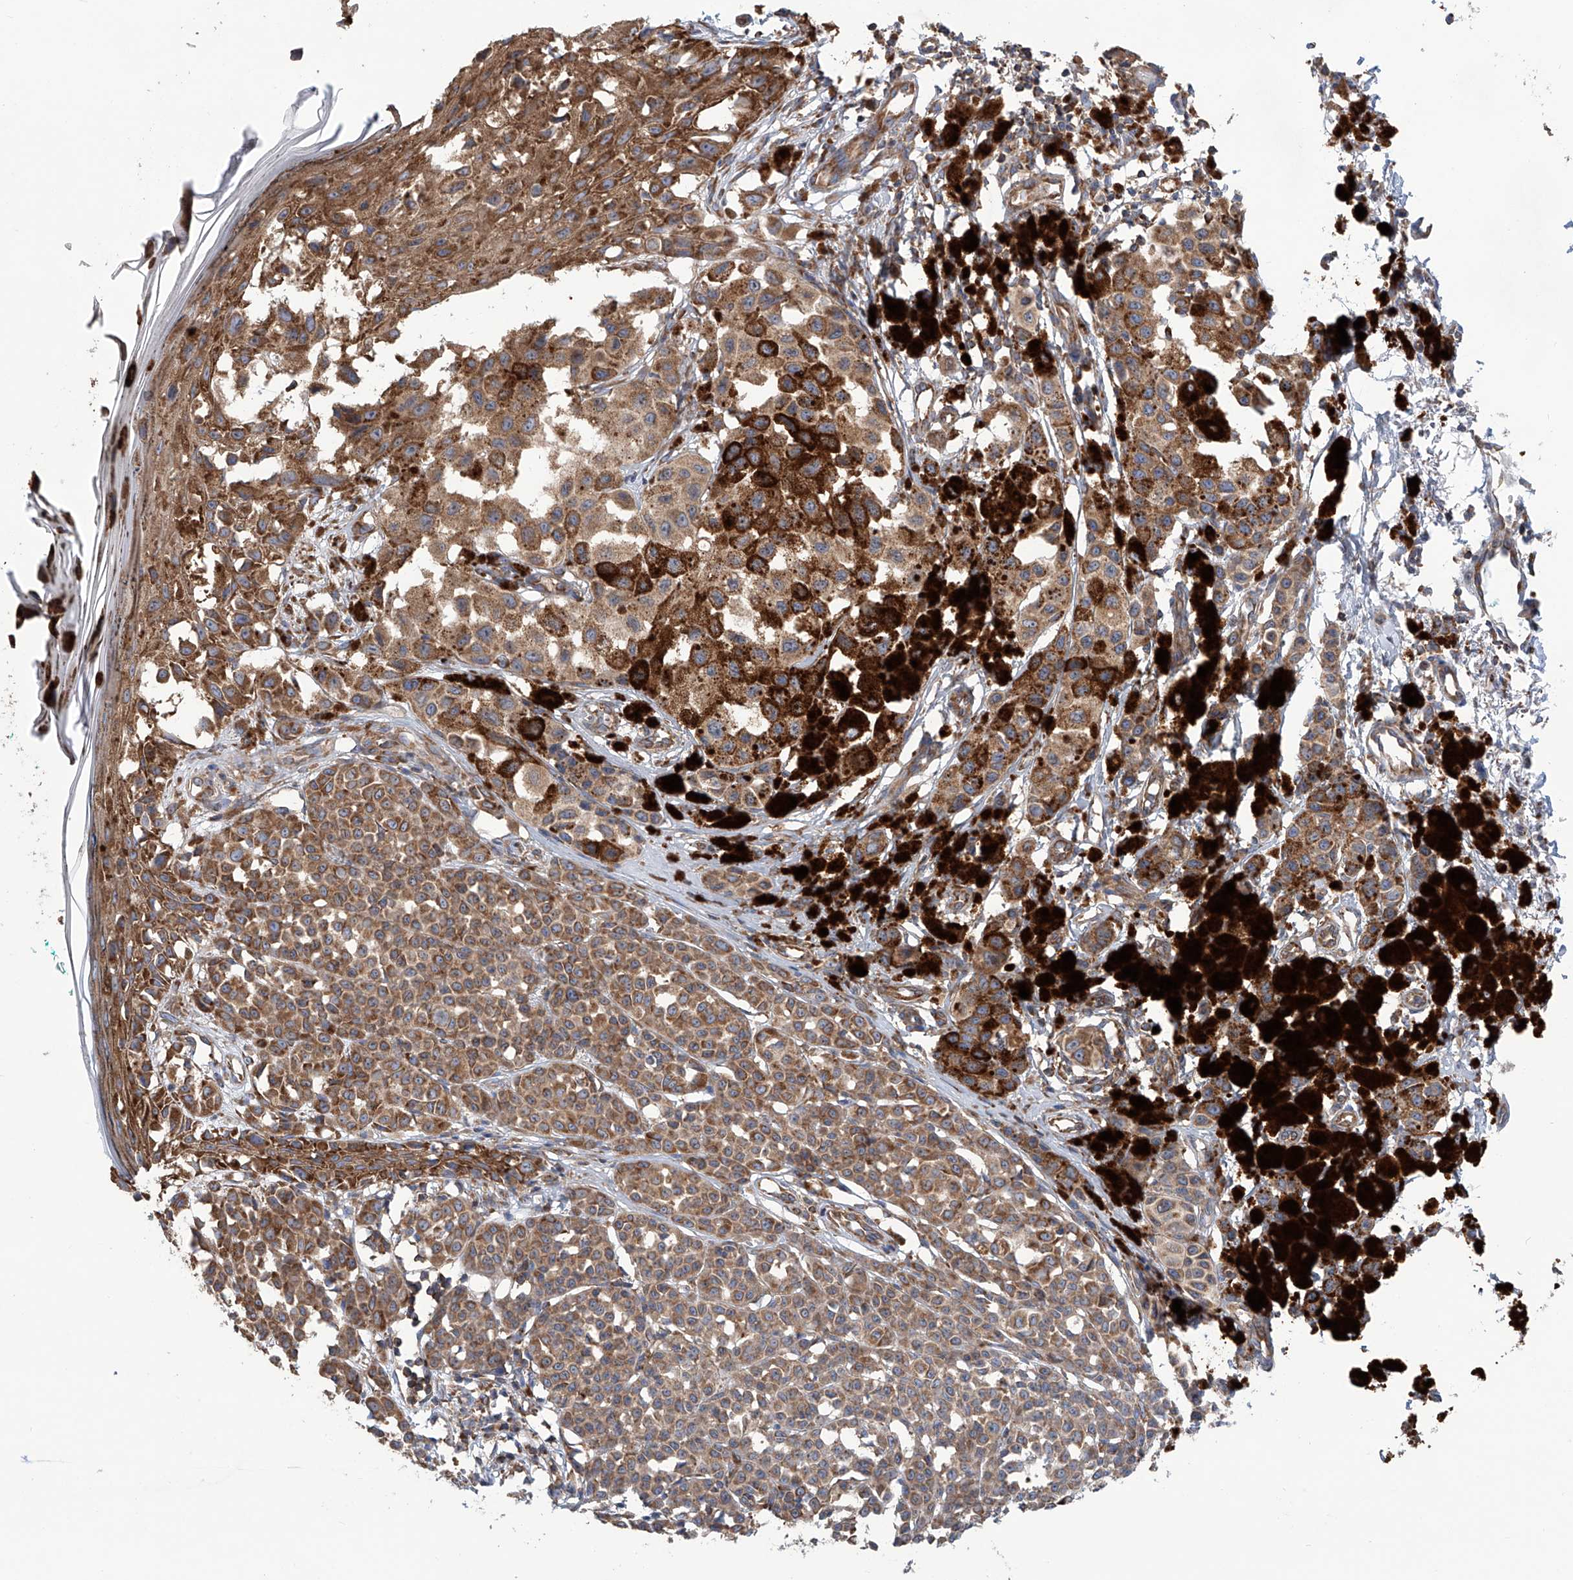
{"staining": {"intensity": "moderate", "quantity": ">75%", "location": "cytoplasmic/membranous"}, "tissue": "melanoma", "cell_type": "Tumor cells", "image_type": "cancer", "snomed": [{"axis": "morphology", "description": "Malignant melanoma, NOS"}, {"axis": "topography", "description": "Skin of leg"}], "caption": "The photomicrograph reveals staining of malignant melanoma, revealing moderate cytoplasmic/membranous protein expression (brown color) within tumor cells.", "gene": "SENP2", "patient": {"sex": "female", "age": 72}}